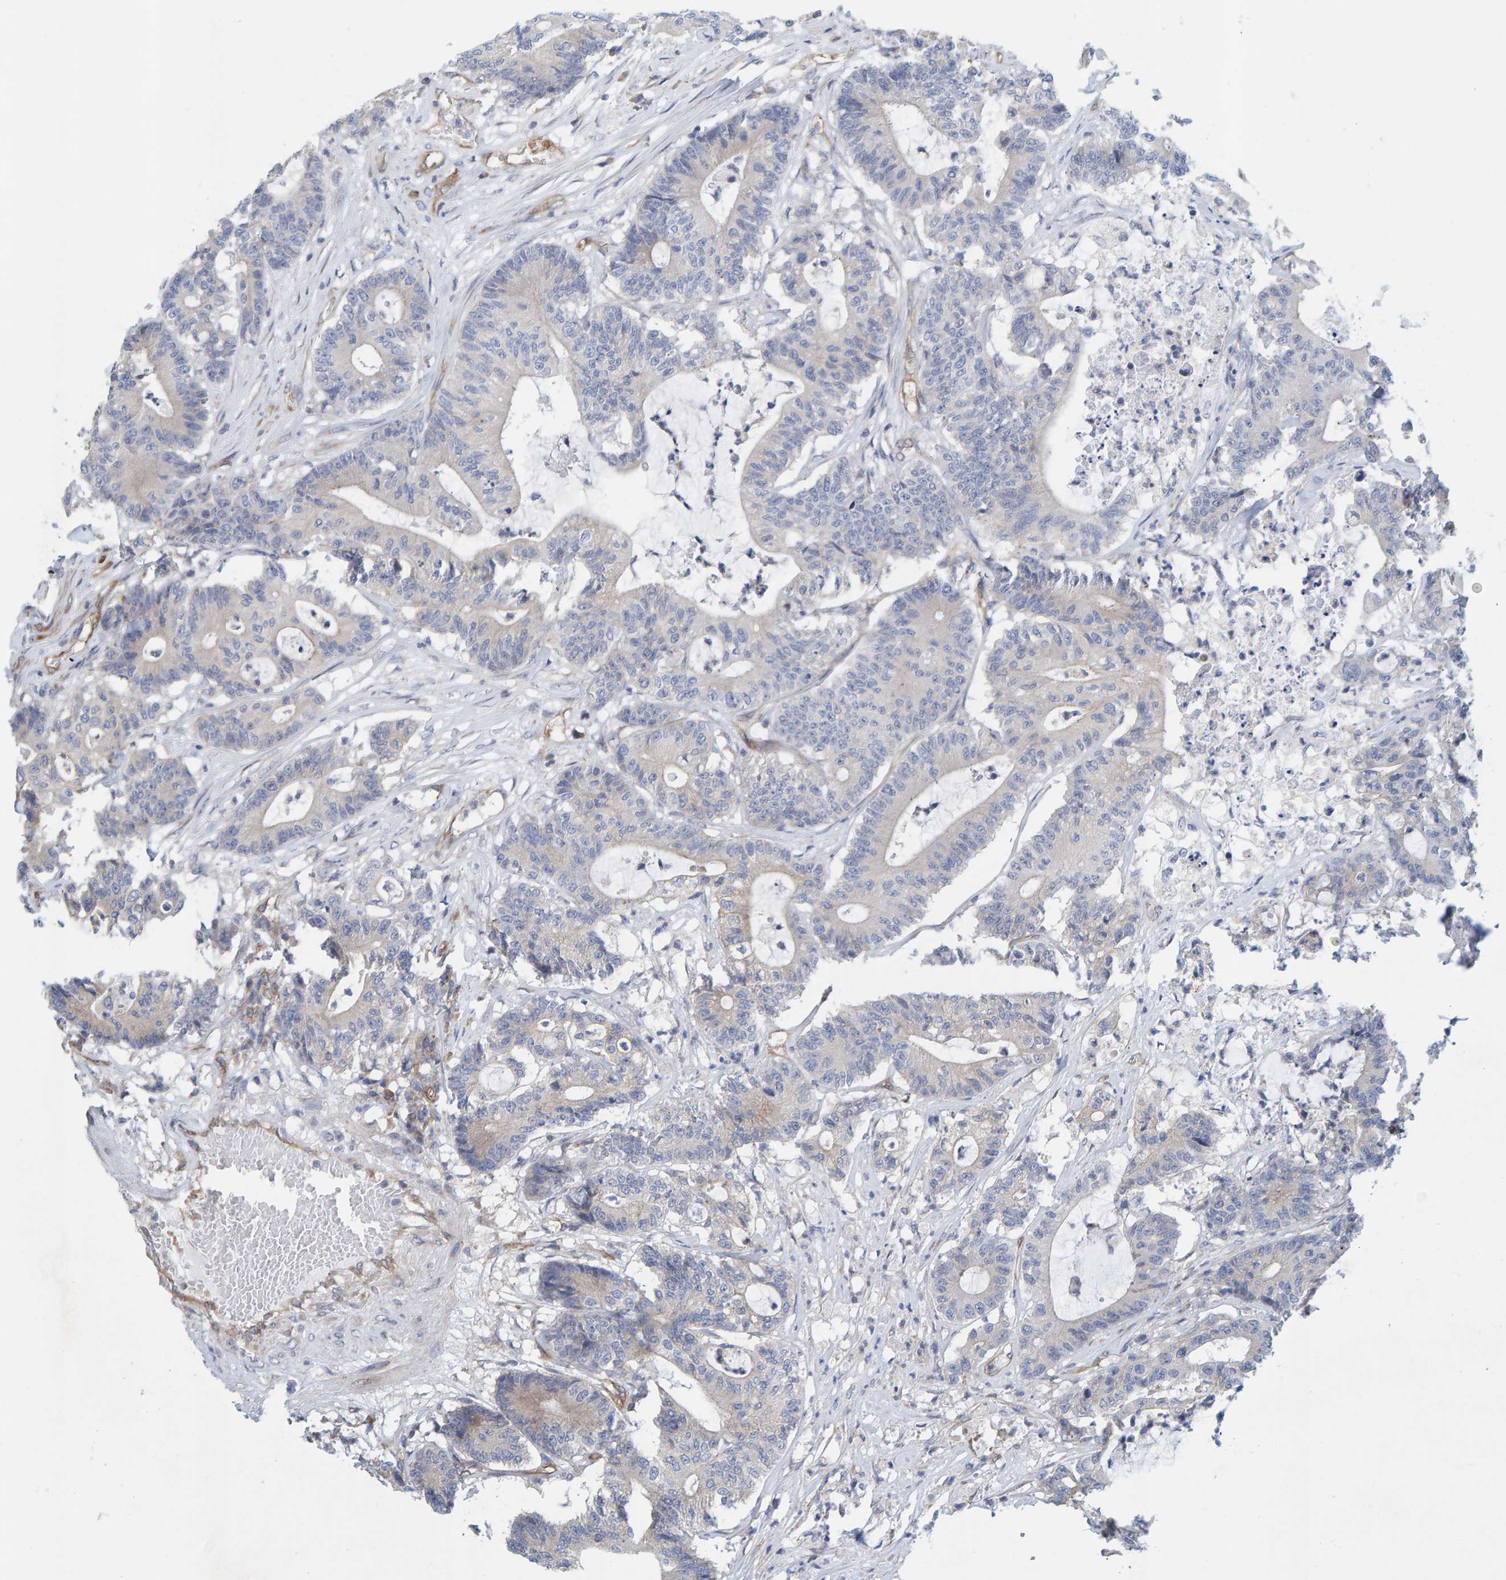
{"staining": {"intensity": "negative", "quantity": "none", "location": "none"}, "tissue": "colorectal cancer", "cell_type": "Tumor cells", "image_type": "cancer", "snomed": [{"axis": "morphology", "description": "Adenocarcinoma, NOS"}, {"axis": "topography", "description": "Colon"}], "caption": "Colorectal adenocarcinoma stained for a protein using IHC exhibits no expression tumor cells.", "gene": "PRKD2", "patient": {"sex": "female", "age": 84}}